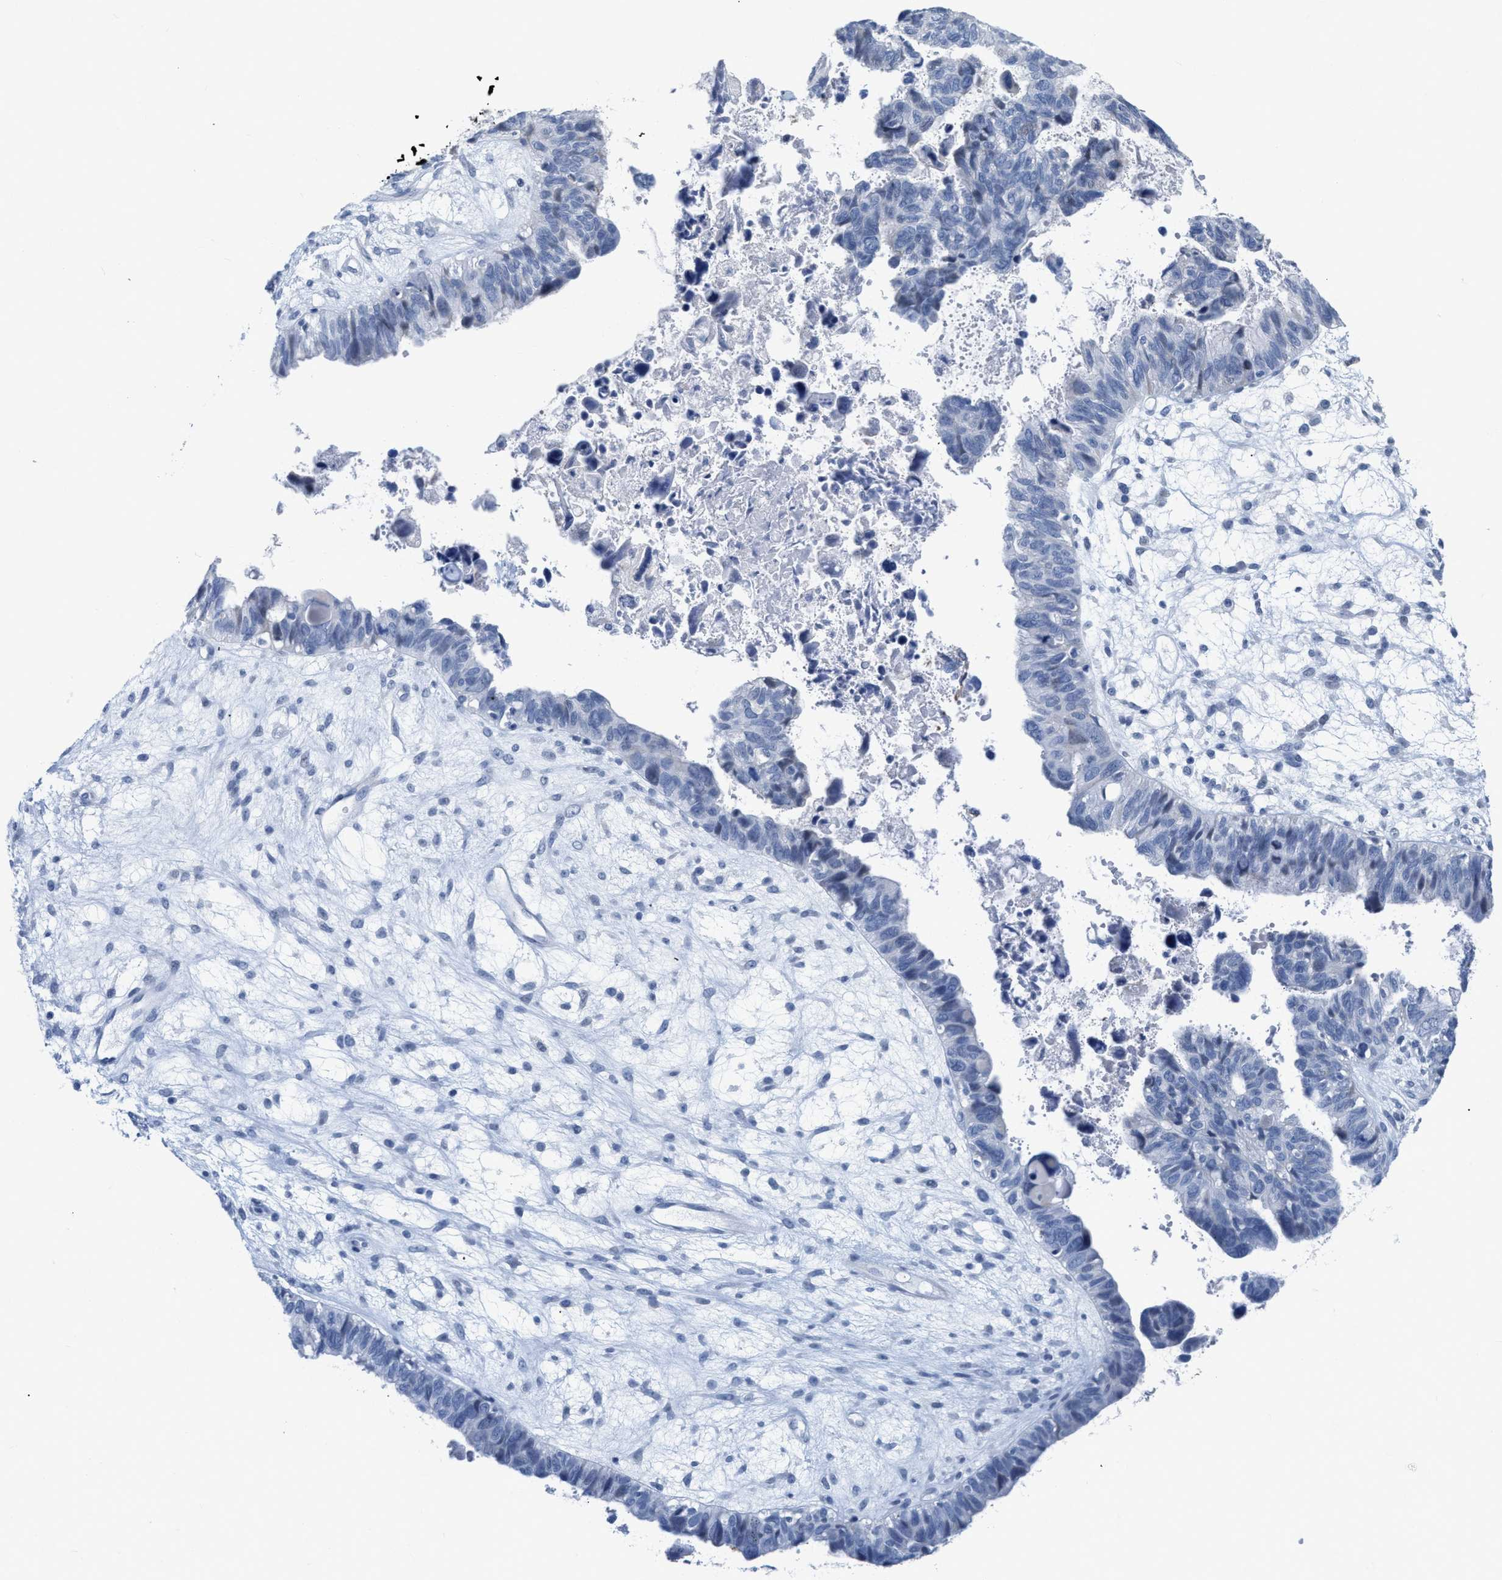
{"staining": {"intensity": "negative", "quantity": "none", "location": "none"}, "tissue": "ovarian cancer", "cell_type": "Tumor cells", "image_type": "cancer", "snomed": [{"axis": "morphology", "description": "Cystadenocarcinoma, serous, NOS"}, {"axis": "topography", "description": "Ovary"}], "caption": "Human serous cystadenocarcinoma (ovarian) stained for a protein using immunohistochemistry exhibits no positivity in tumor cells.", "gene": "CRYM", "patient": {"sex": "female", "age": 79}}